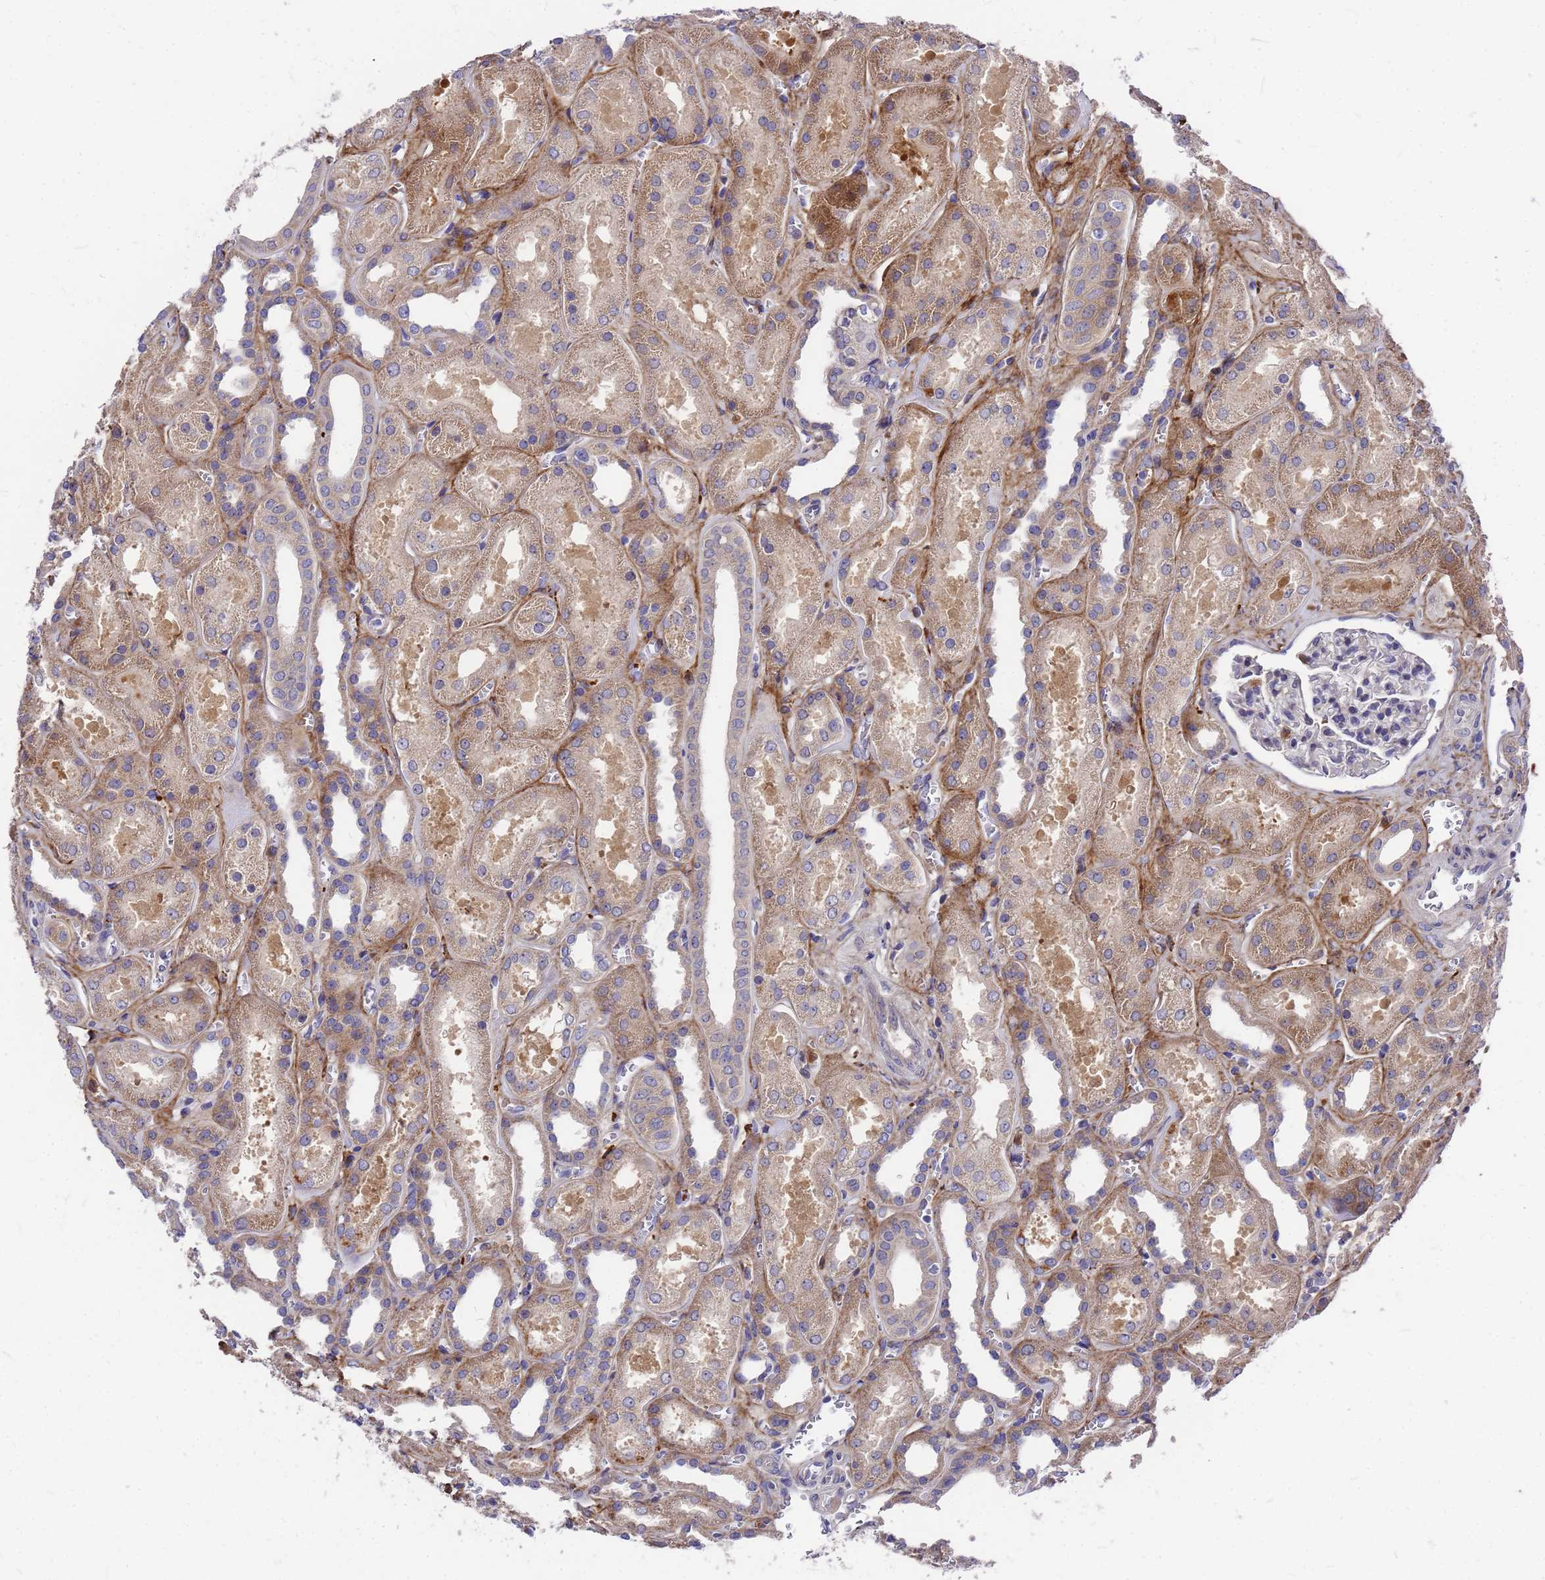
{"staining": {"intensity": "negative", "quantity": "none", "location": "none"}, "tissue": "kidney", "cell_type": "Cells in glomeruli", "image_type": "normal", "snomed": [{"axis": "morphology", "description": "Normal tissue, NOS"}, {"axis": "morphology", "description": "Adenocarcinoma, NOS"}, {"axis": "topography", "description": "Kidney"}], "caption": "The immunohistochemistry image has no significant expression in cells in glomeruli of kidney. (DAB (3,3'-diaminobenzidine) immunohistochemistry (IHC) visualized using brightfield microscopy, high magnification).", "gene": "ZNF717", "patient": {"sex": "female", "age": 68}}